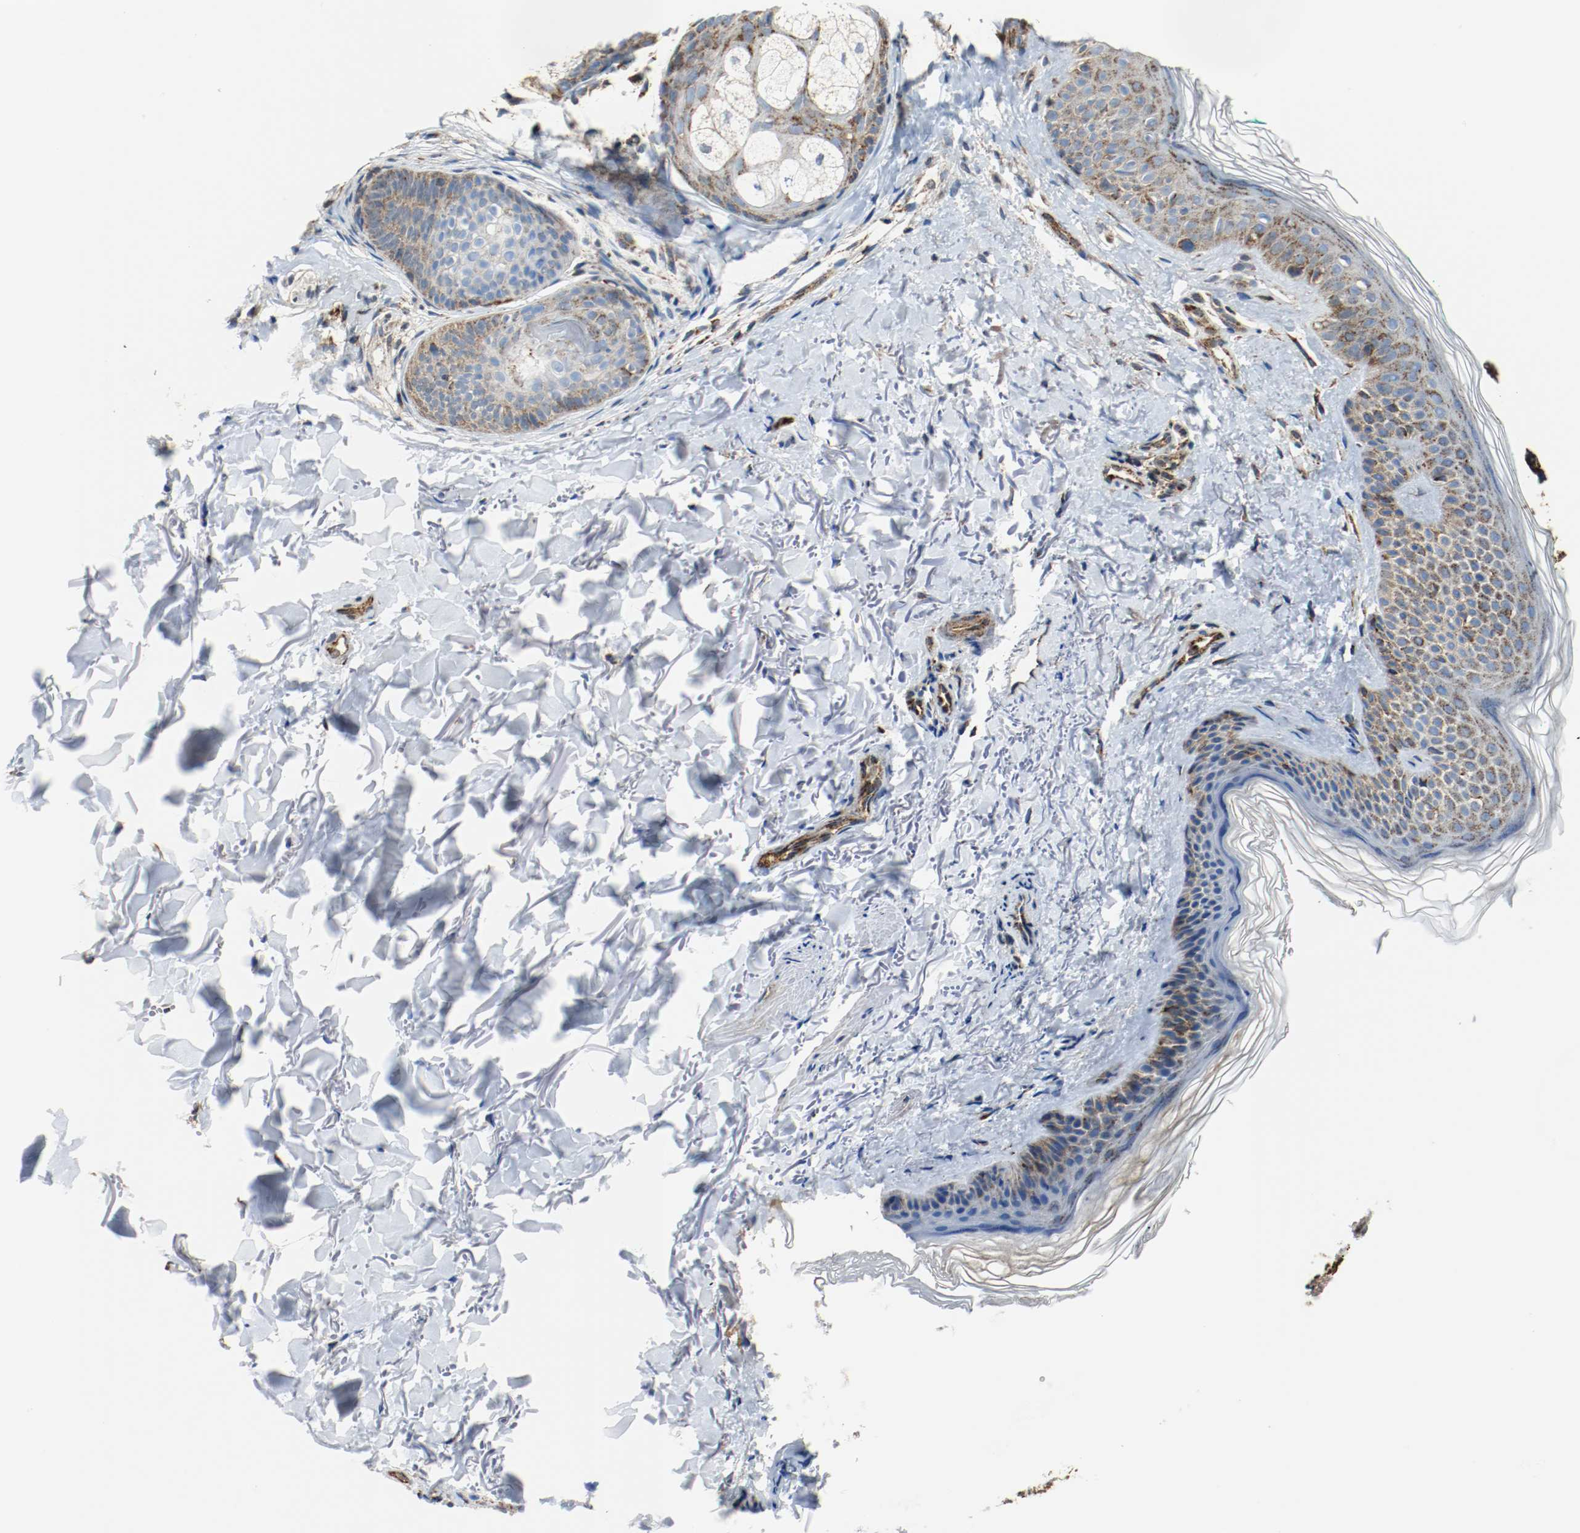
{"staining": {"intensity": "moderate", "quantity": ">75%", "location": "cytoplasmic/membranous"}, "tissue": "skin", "cell_type": "Fibroblasts", "image_type": "normal", "snomed": [{"axis": "morphology", "description": "Normal tissue, NOS"}, {"axis": "topography", "description": "Skin"}], "caption": "Immunohistochemistry histopathology image of unremarkable skin: skin stained using immunohistochemistry demonstrates medium levels of moderate protein expression localized specifically in the cytoplasmic/membranous of fibroblasts, appearing as a cytoplasmic/membranous brown color.", "gene": "TXNRD1", "patient": {"sex": "male", "age": 71}}